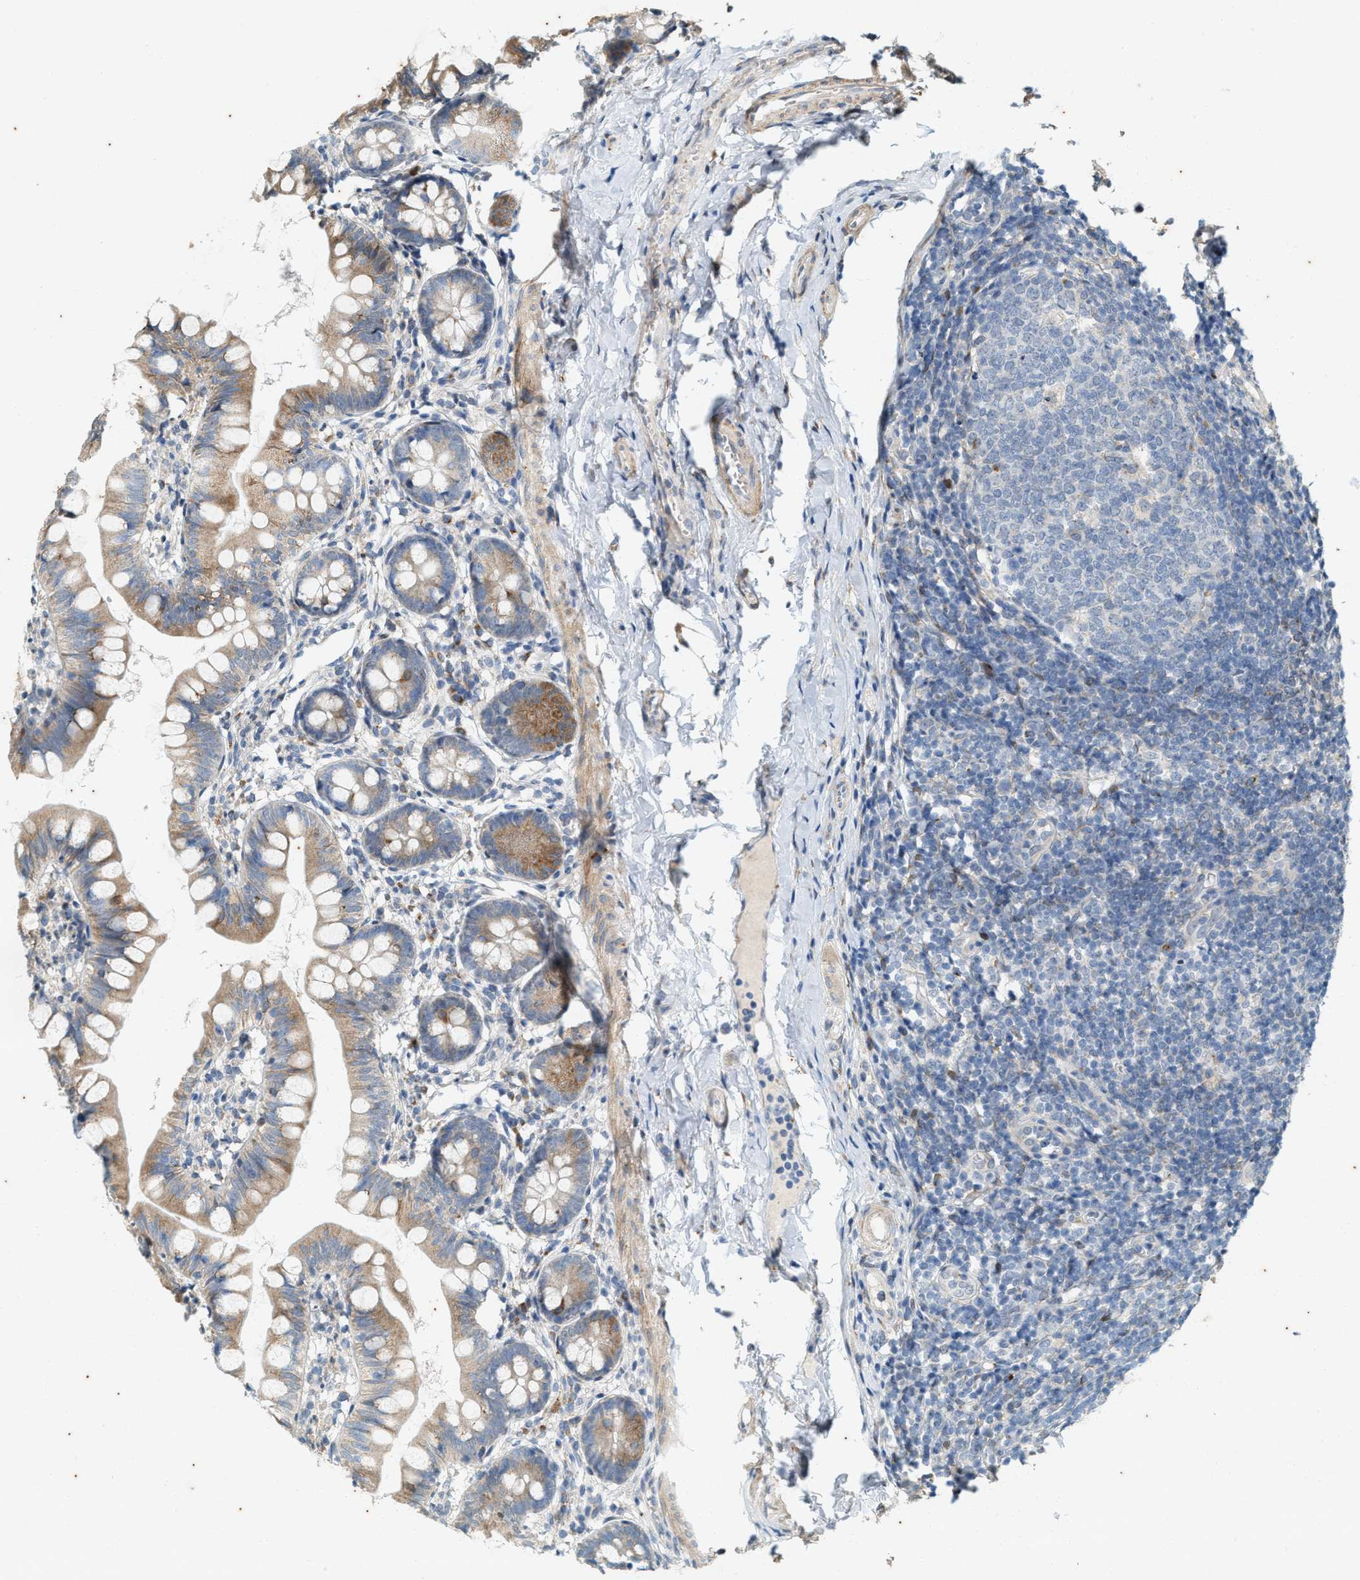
{"staining": {"intensity": "moderate", "quantity": ">75%", "location": "cytoplasmic/membranous"}, "tissue": "small intestine", "cell_type": "Glandular cells", "image_type": "normal", "snomed": [{"axis": "morphology", "description": "Normal tissue, NOS"}, {"axis": "topography", "description": "Small intestine"}], "caption": "Protein expression by immunohistochemistry (IHC) reveals moderate cytoplasmic/membranous staining in approximately >75% of glandular cells in benign small intestine. (IHC, brightfield microscopy, high magnification).", "gene": "CHPF2", "patient": {"sex": "male", "age": 7}}